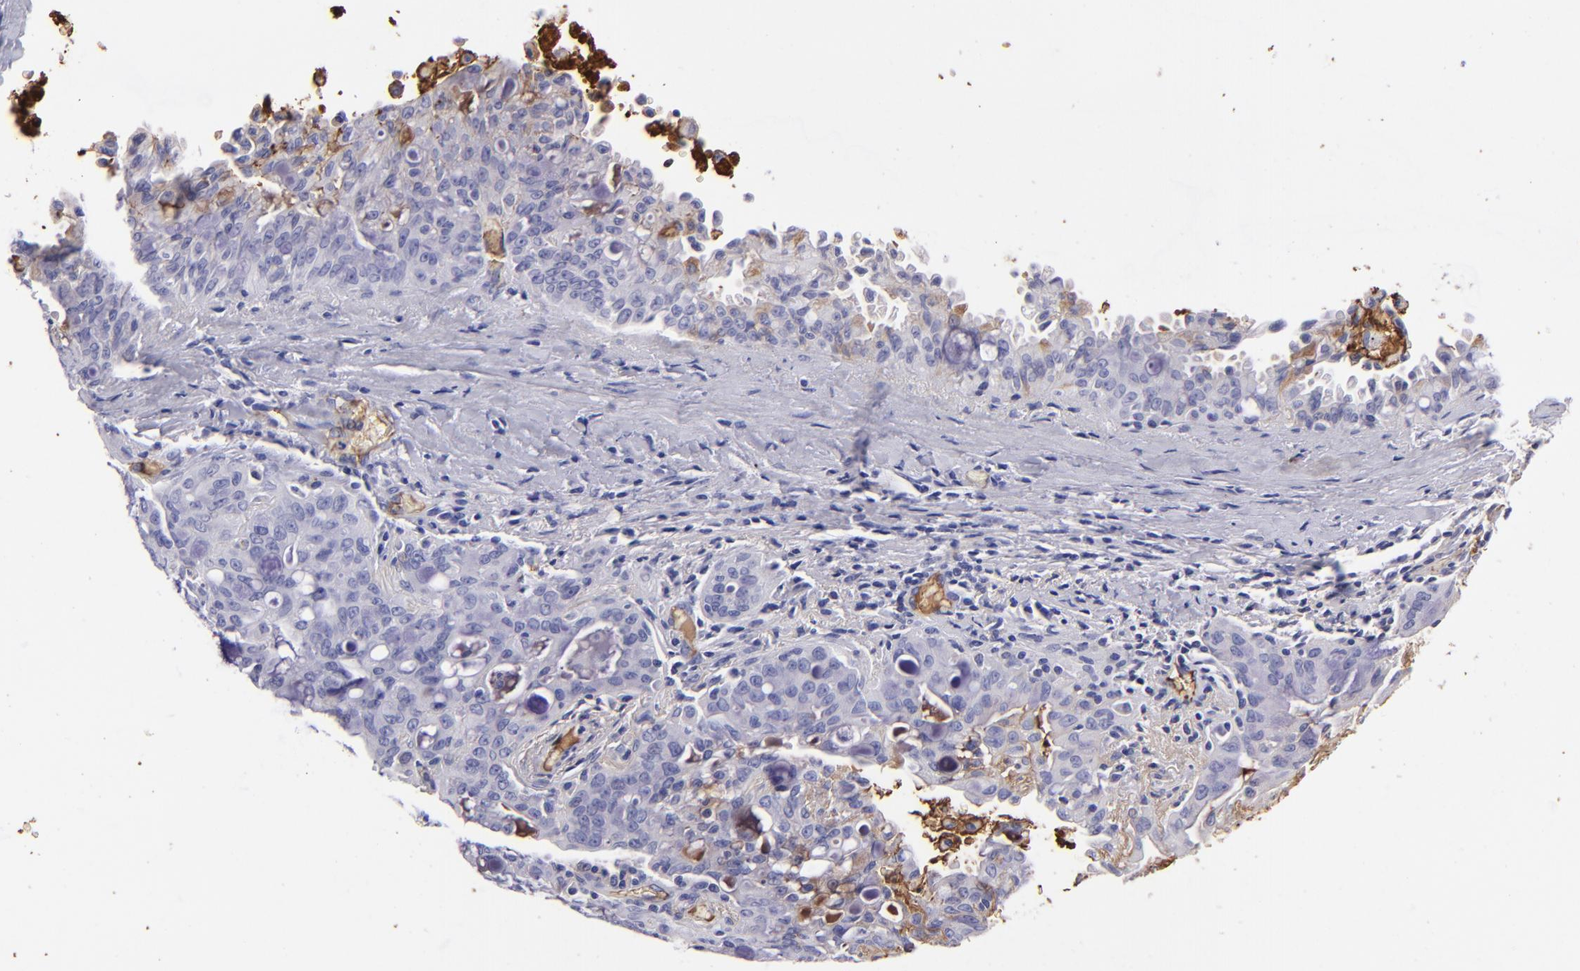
{"staining": {"intensity": "negative", "quantity": "none", "location": "none"}, "tissue": "lung cancer", "cell_type": "Tumor cells", "image_type": "cancer", "snomed": [{"axis": "morphology", "description": "Adenocarcinoma, NOS"}, {"axis": "topography", "description": "Lung"}], "caption": "Tumor cells are negative for protein expression in human lung adenocarcinoma. The staining was performed using DAB to visualize the protein expression in brown, while the nuclei were stained in blue with hematoxylin (Magnification: 20x).", "gene": "FGB", "patient": {"sex": "female", "age": 44}}